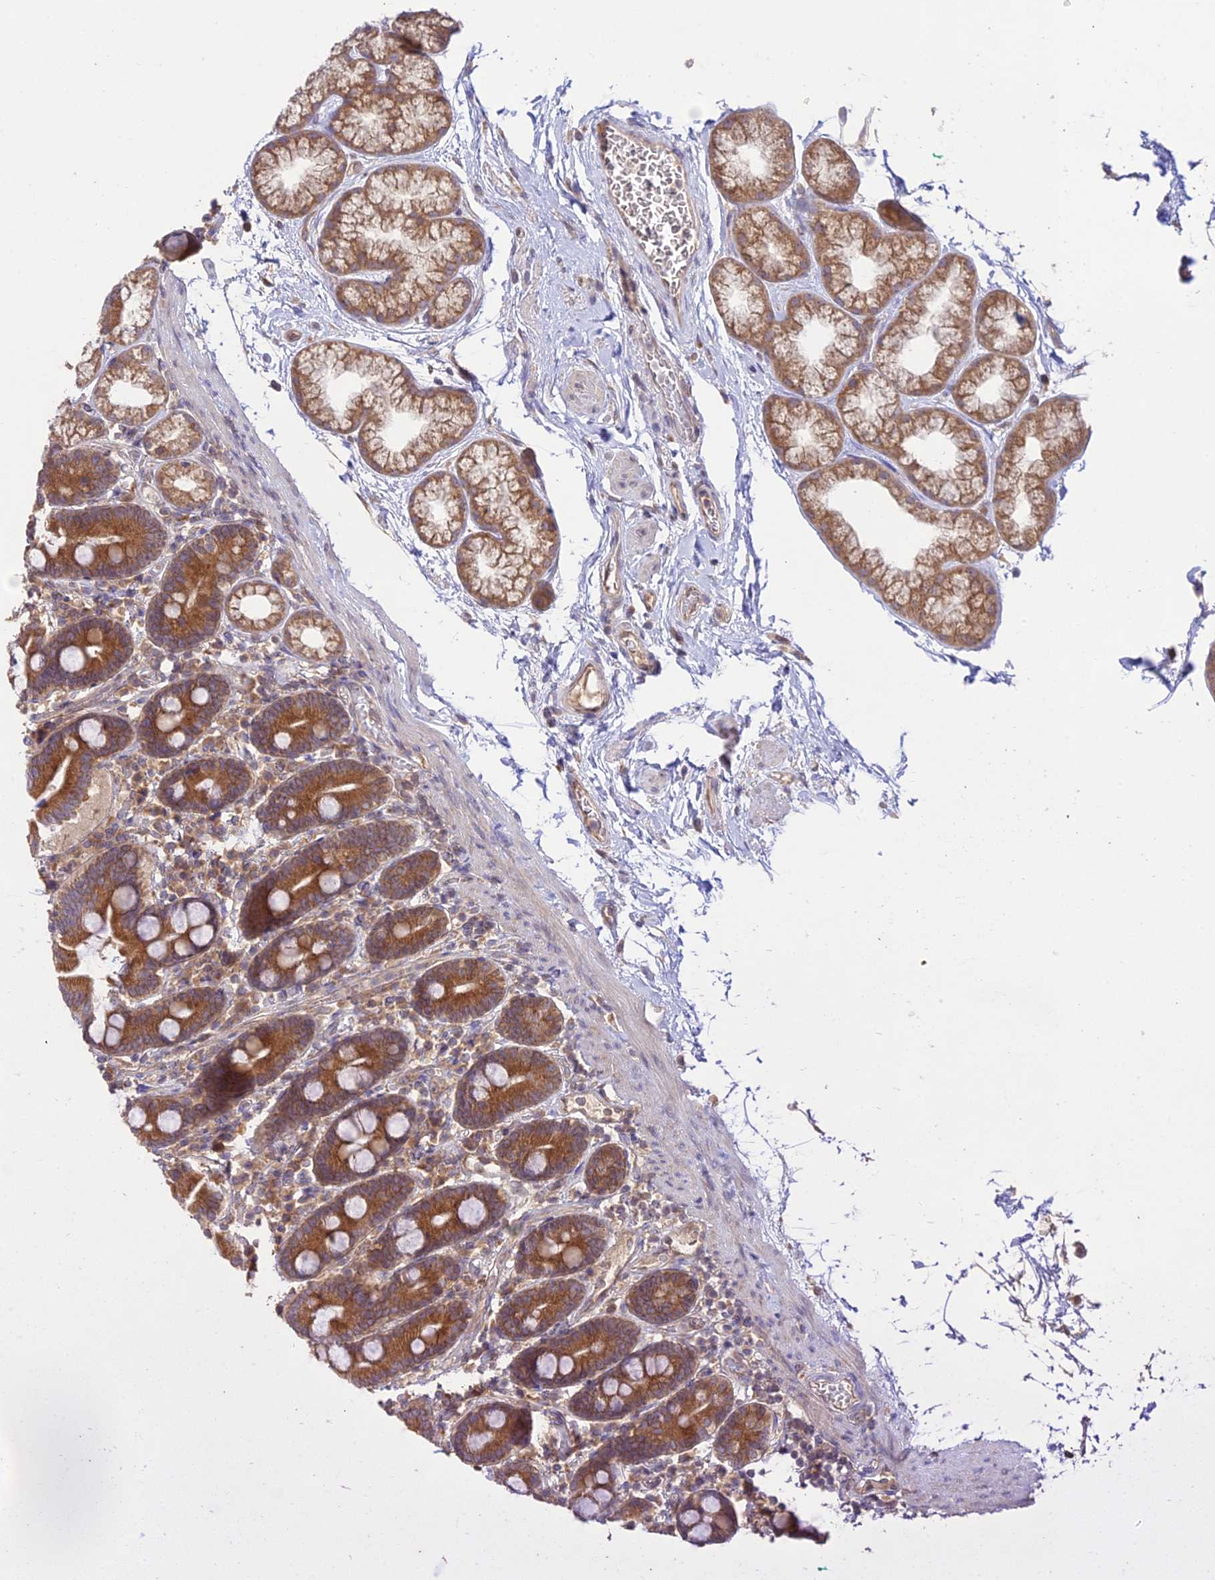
{"staining": {"intensity": "moderate", "quantity": ">75%", "location": "cytoplasmic/membranous"}, "tissue": "duodenum", "cell_type": "Glandular cells", "image_type": "normal", "snomed": [{"axis": "morphology", "description": "Normal tissue, NOS"}, {"axis": "topography", "description": "Duodenum"}], "caption": "Duodenum stained with a brown dye shows moderate cytoplasmic/membranous positive positivity in approximately >75% of glandular cells.", "gene": "TMEM259", "patient": {"sex": "male", "age": 55}}